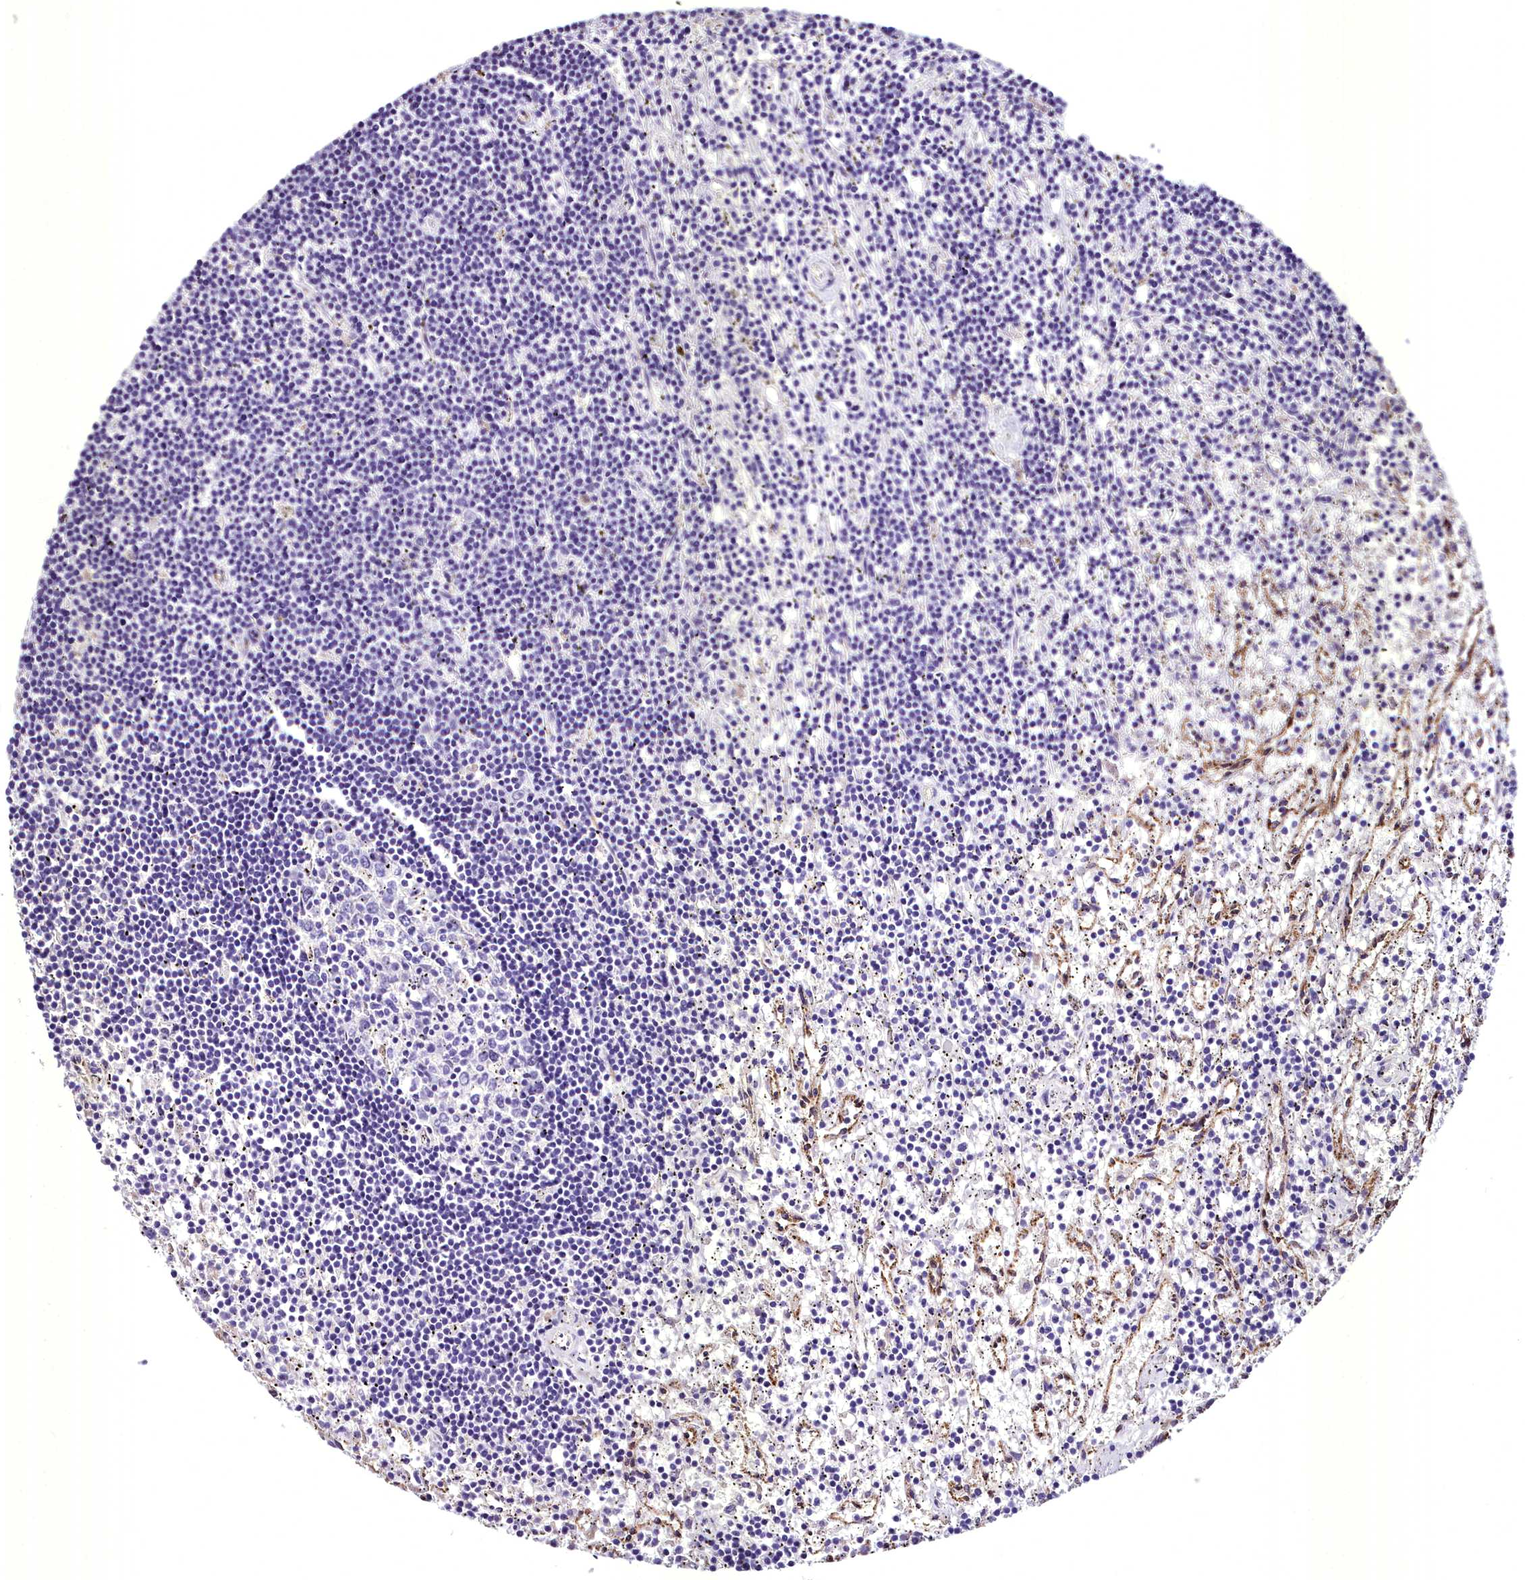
{"staining": {"intensity": "negative", "quantity": "none", "location": "none"}, "tissue": "lymphoma", "cell_type": "Tumor cells", "image_type": "cancer", "snomed": [{"axis": "morphology", "description": "Malignant lymphoma, non-Hodgkin's type, Low grade"}, {"axis": "topography", "description": "Spleen"}], "caption": "This histopathology image is of low-grade malignant lymphoma, non-Hodgkin's type stained with immunohistochemistry (IHC) to label a protein in brown with the nuclei are counter-stained blue. There is no staining in tumor cells.", "gene": "MS4A18", "patient": {"sex": "male", "age": 76}}